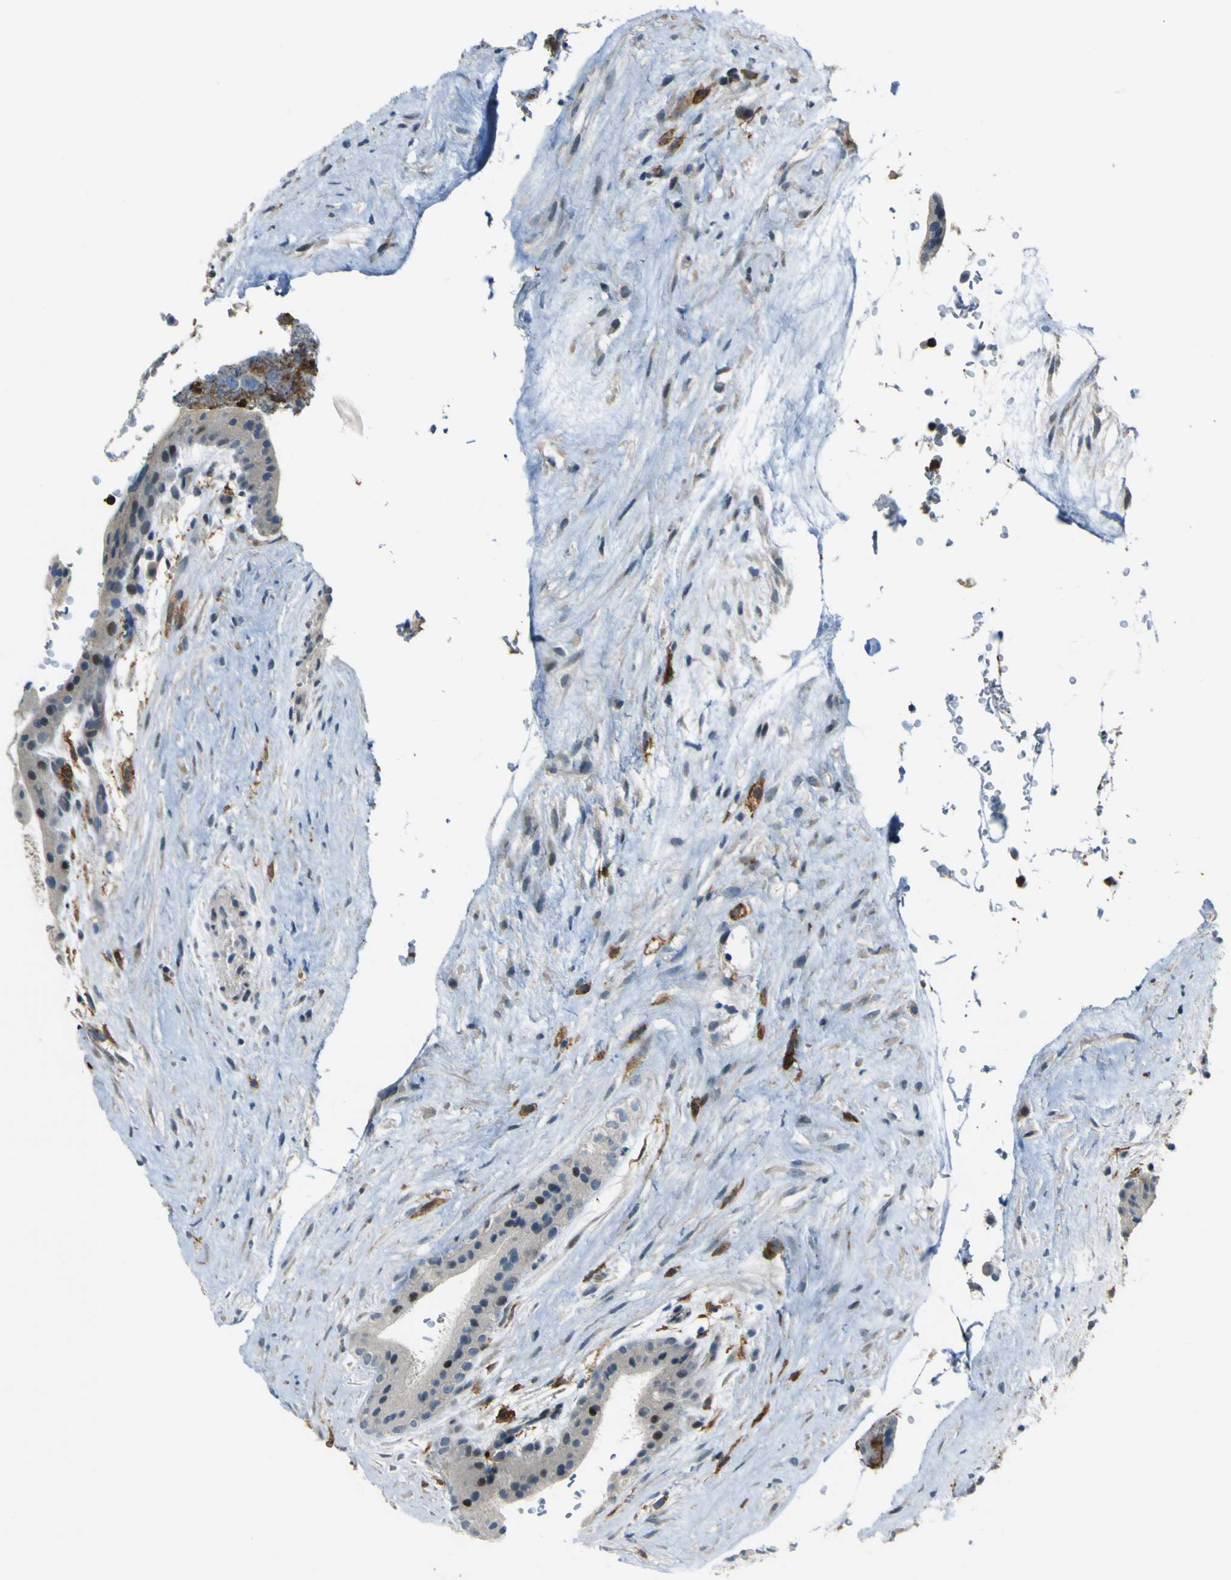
{"staining": {"intensity": "weak", "quantity": "<25%", "location": "cytoplasmic/membranous"}, "tissue": "placenta", "cell_type": "Trophoblastic cells", "image_type": "normal", "snomed": [{"axis": "morphology", "description": "Normal tissue, NOS"}, {"axis": "topography", "description": "Placenta"}], "caption": "IHC photomicrograph of benign human placenta stained for a protein (brown), which reveals no positivity in trophoblastic cells. (DAB IHC, high magnification).", "gene": "PCDHB5", "patient": {"sex": "female", "age": 35}}